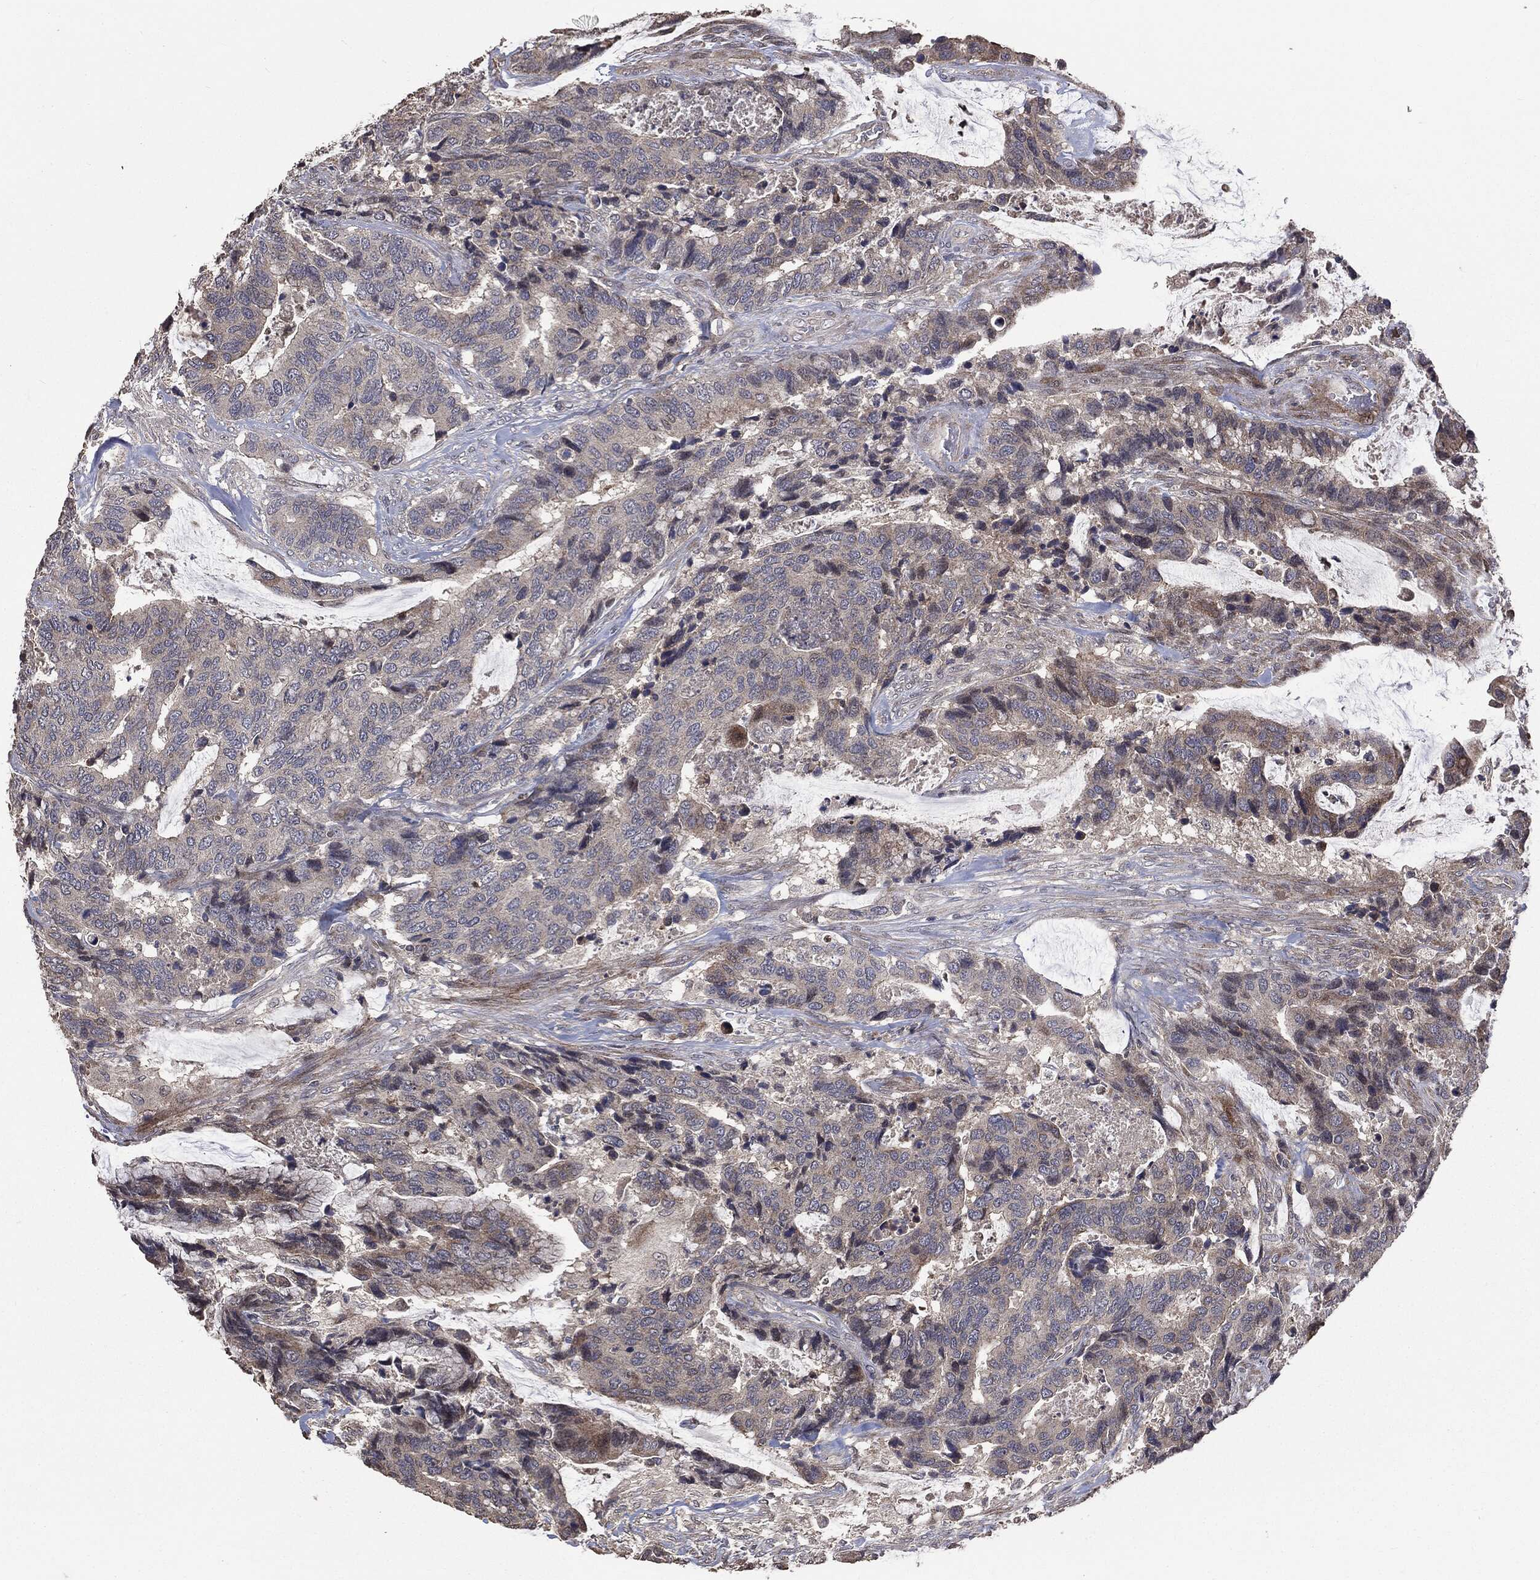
{"staining": {"intensity": "moderate", "quantity": "<25%", "location": "cytoplasmic/membranous"}, "tissue": "colorectal cancer", "cell_type": "Tumor cells", "image_type": "cancer", "snomed": [{"axis": "morphology", "description": "Adenocarcinoma, NOS"}, {"axis": "topography", "description": "Rectum"}], "caption": "Colorectal adenocarcinoma stained with IHC exhibits moderate cytoplasmic/membranous positivity in approximately <25% of tumor cells.", "gene": "MTOR", "patient": {"sex": "female", "age": 59}}